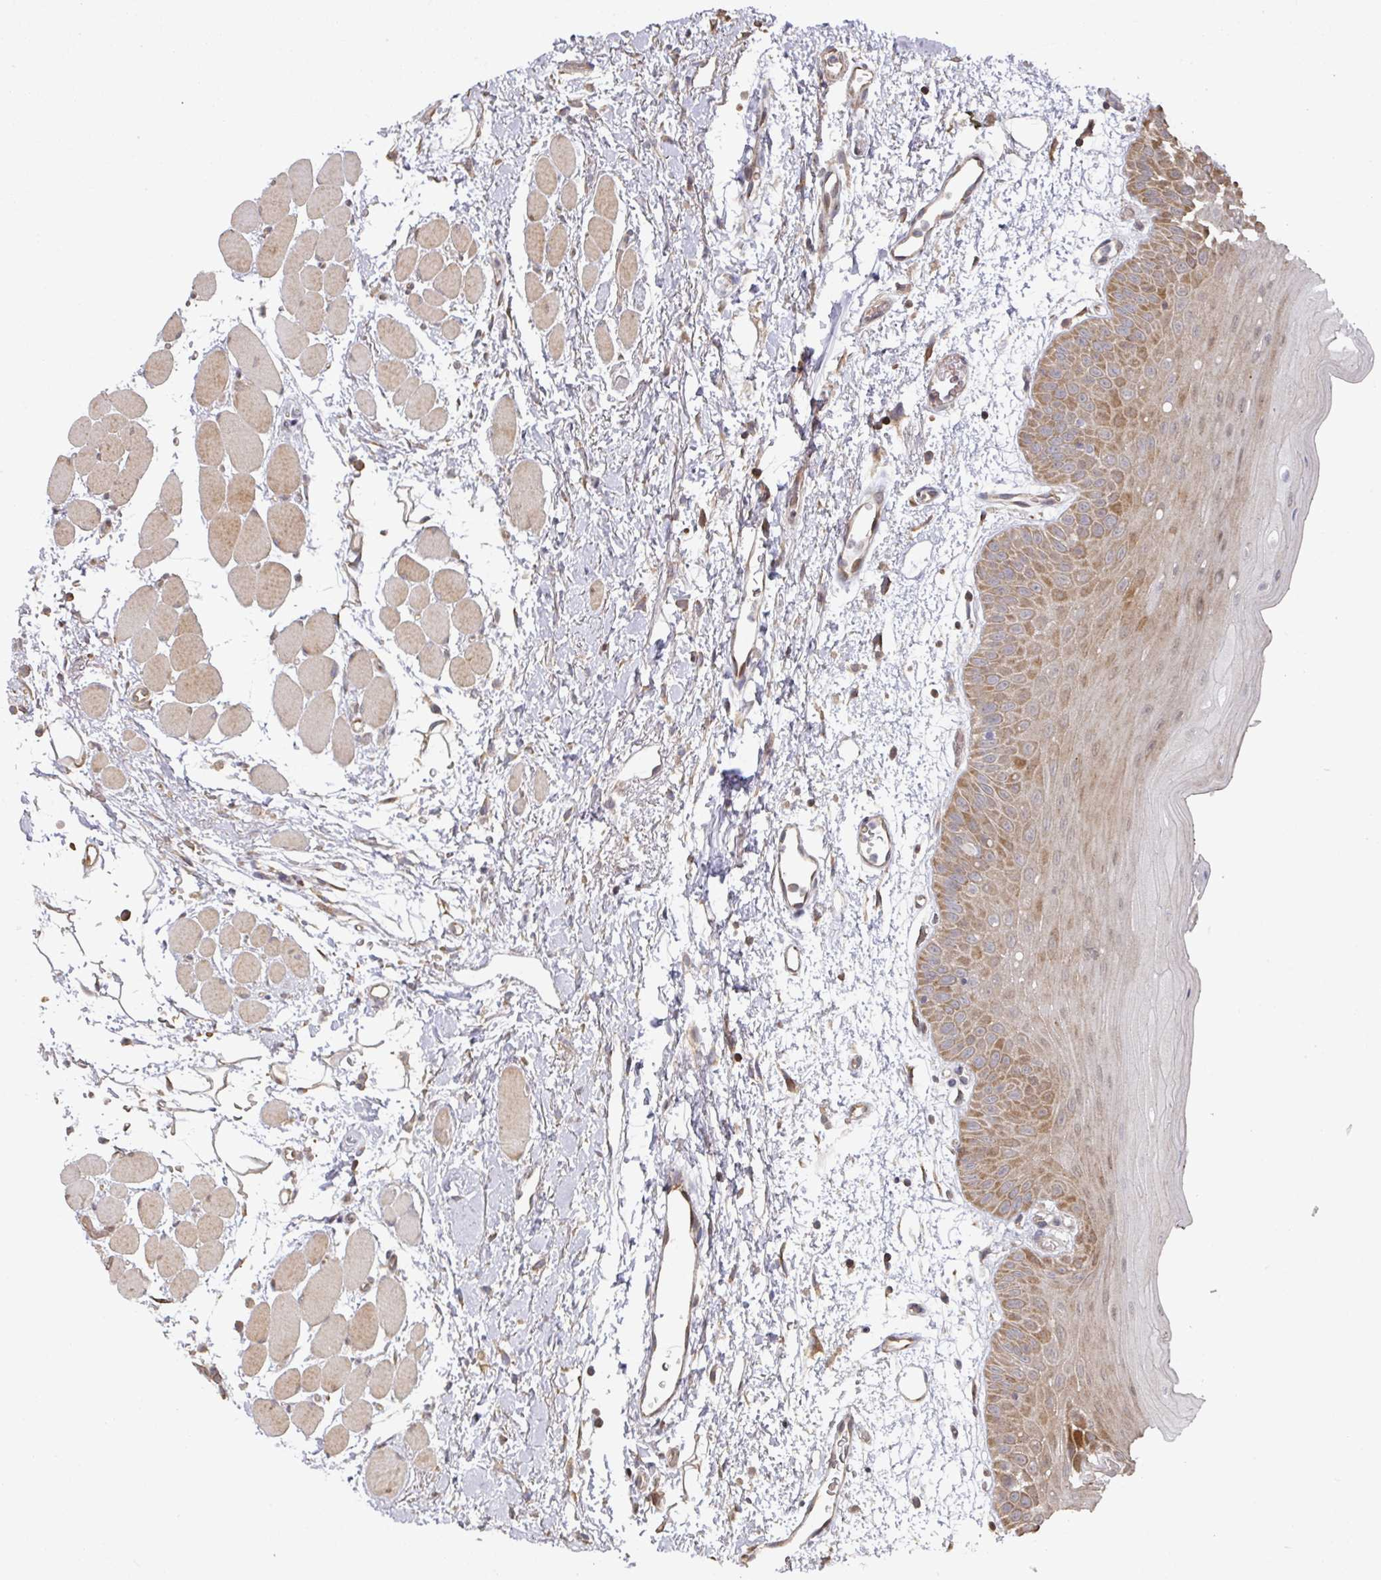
{"staining": {"intensity": "moderate", "quantity": ">75%", "location": "cytoplasmic/membranous"}, "tissue": "oral mucosa", "cell_type": "Squamous epithelial cells", "image_type": "normal", "snomed": [{"axis": "morphology", "description": "Normal tissue, NOS"}, {"axis": "topography", "description": "Oral tissue"}, {"axis": "topography", "description": "Tounge, NOS"}], "caption": "Human oral mucosa stained for a protein (brown) reveals moderate cytoplasmic/membranous positive staining in approximately >75% of squamous epithelial cells.", "gene": "CA7", "patient": {"sex": "female", "age": 59}}